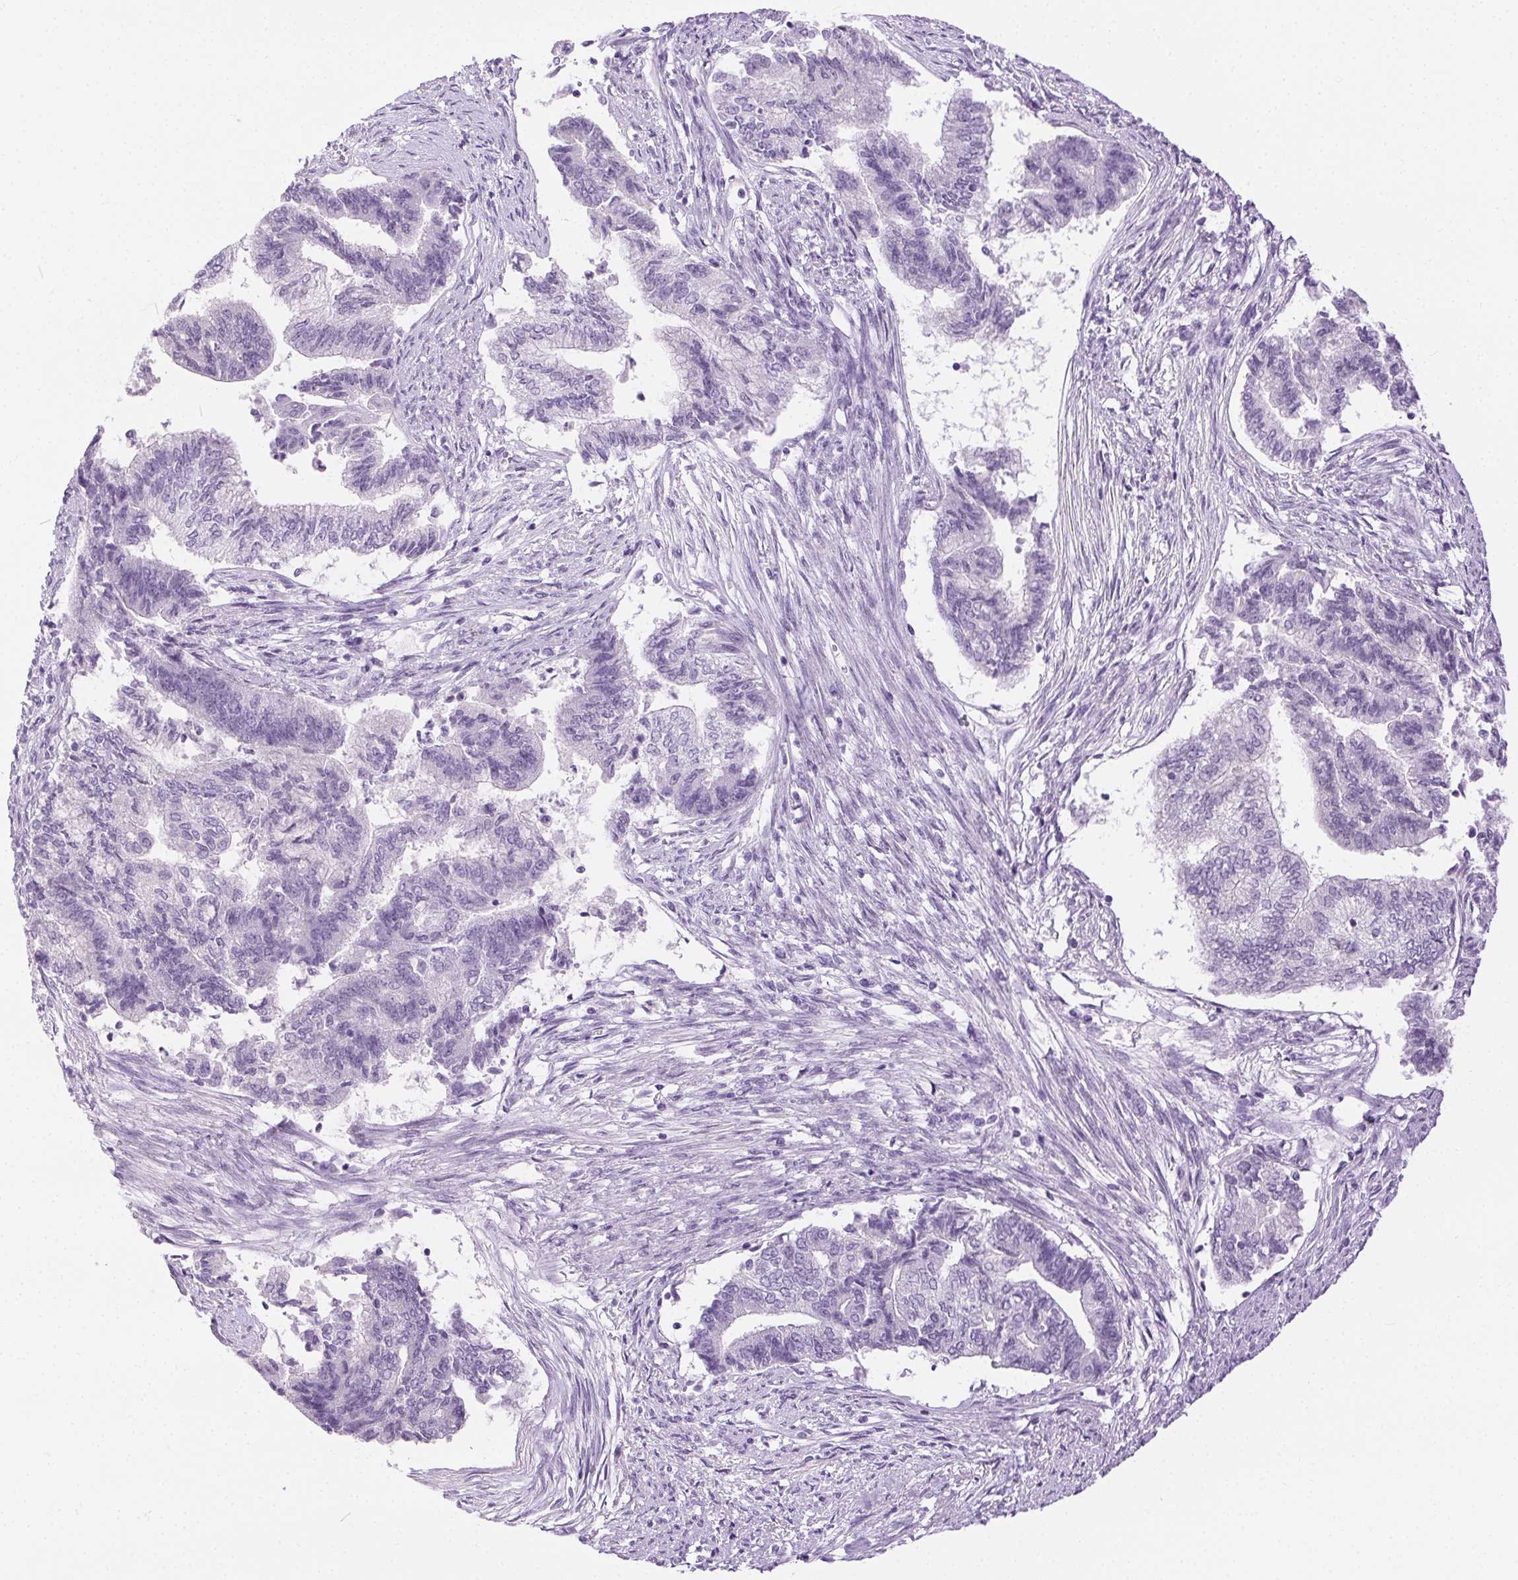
{"staining": {"intensity": "negative", "quantity": "none", "location": "none"}, "tissue": "endometrial cancer", "cell_type": "Tumor cells", "image_type": "cancer", "snomed": [{"axis": "morphology", "description": "Adenocarcinoma, NOS"}, {"axis": "topography", "description": "Endometrium"}], "caption": "Immunohistochemical staining of human endometrial cancer (adenocarcinoma) demonstrates no significant positivity in tumor cells.", "gene": "C20orf85", "patient": {"sex": "female", "age": 65}}